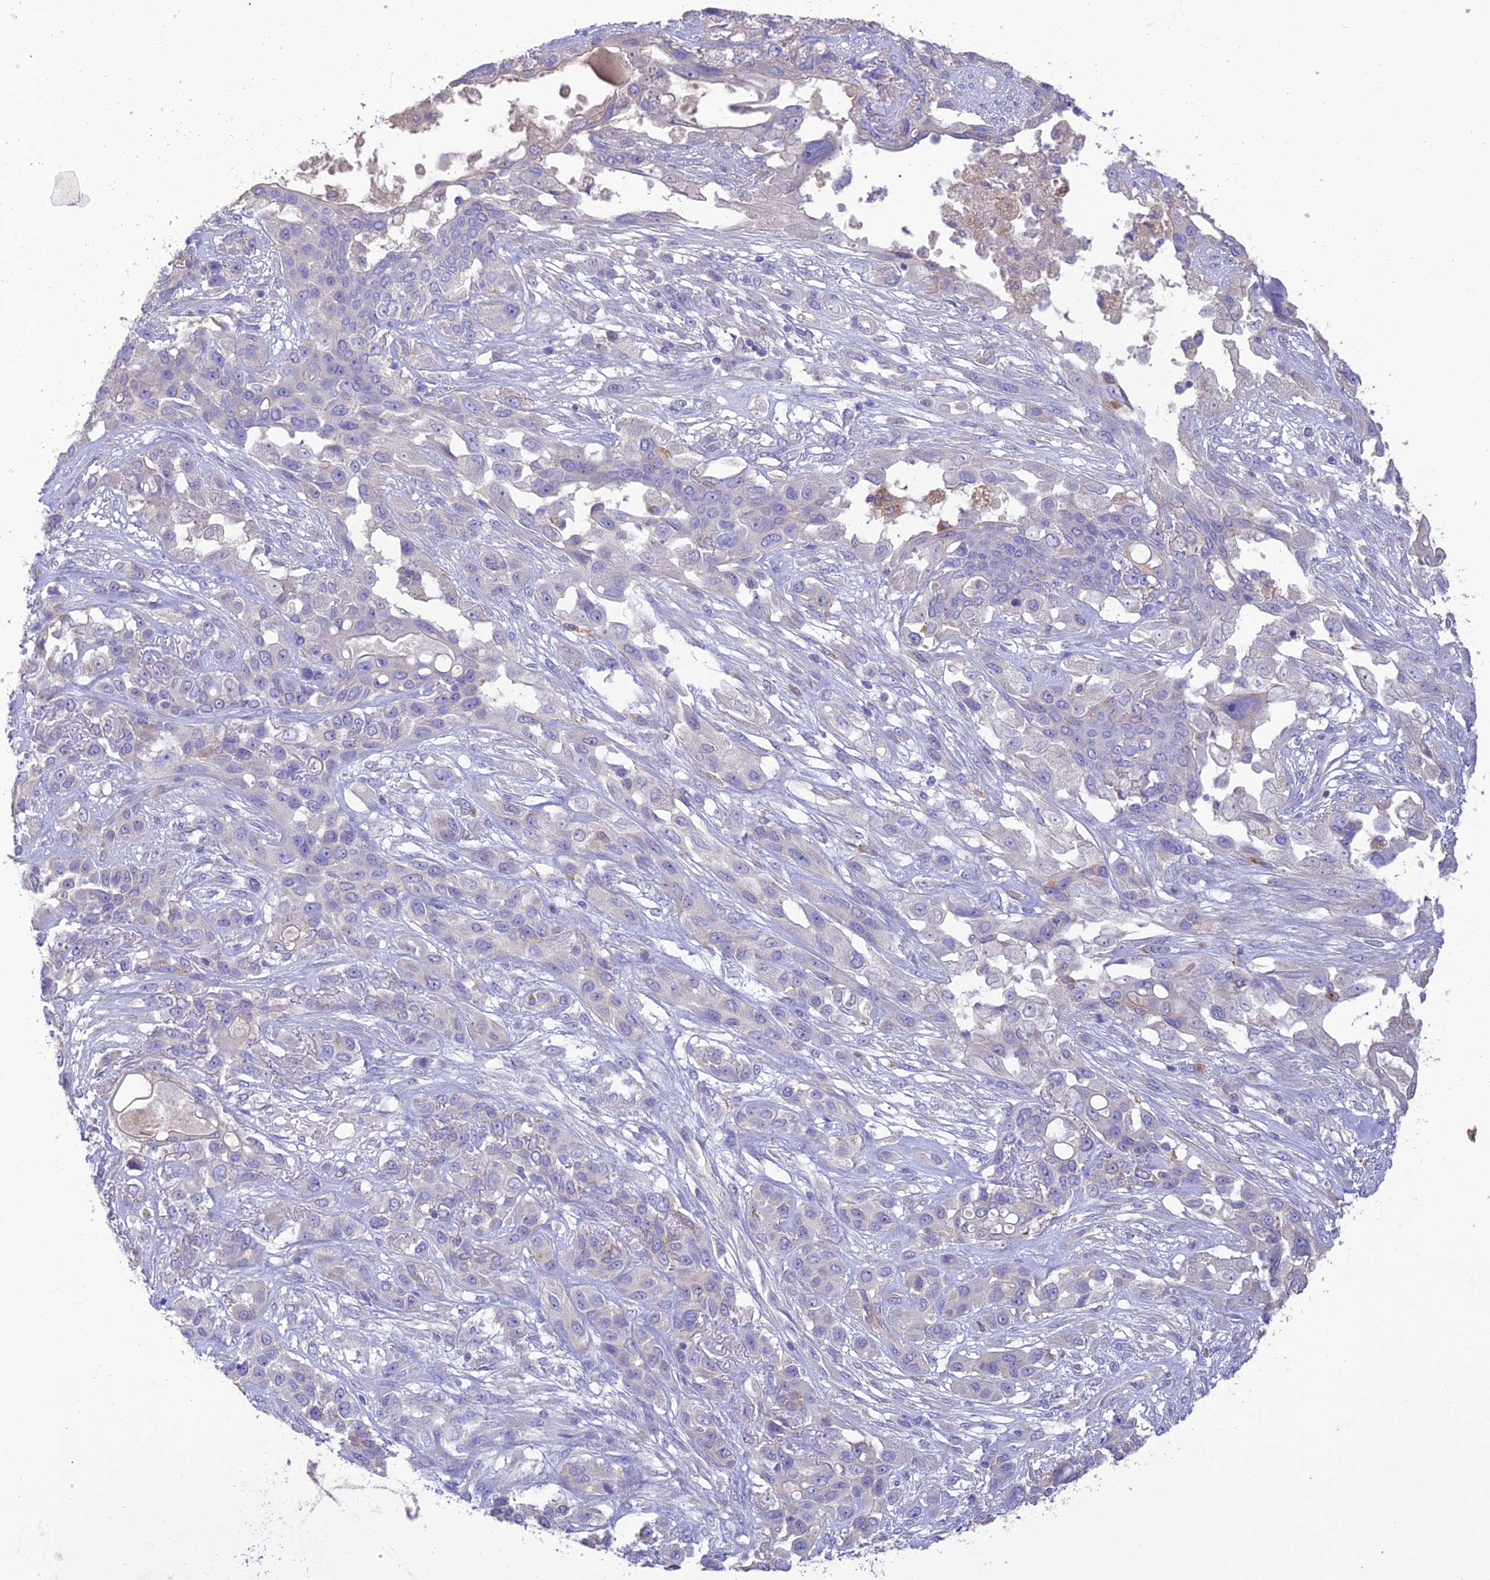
{"staining": {"intensity": "negative", "quantity": "none", "location": "none"}, "tissue": "lung cancer", "cell_type": "Tumor cells", "image_type": "cancer", "snomed": [{"axis": "morphology", "description": "Squamous cell carcinoma, NOS"}, {"axis": "topography", "description": "Lung"}], "caption": "Human lung squamous cell carcinoma stained for a protein using IHC displays no expression in tumor cells.", "gene": "SFT2D2", "patient": {"sex": "female", "age": 70}}